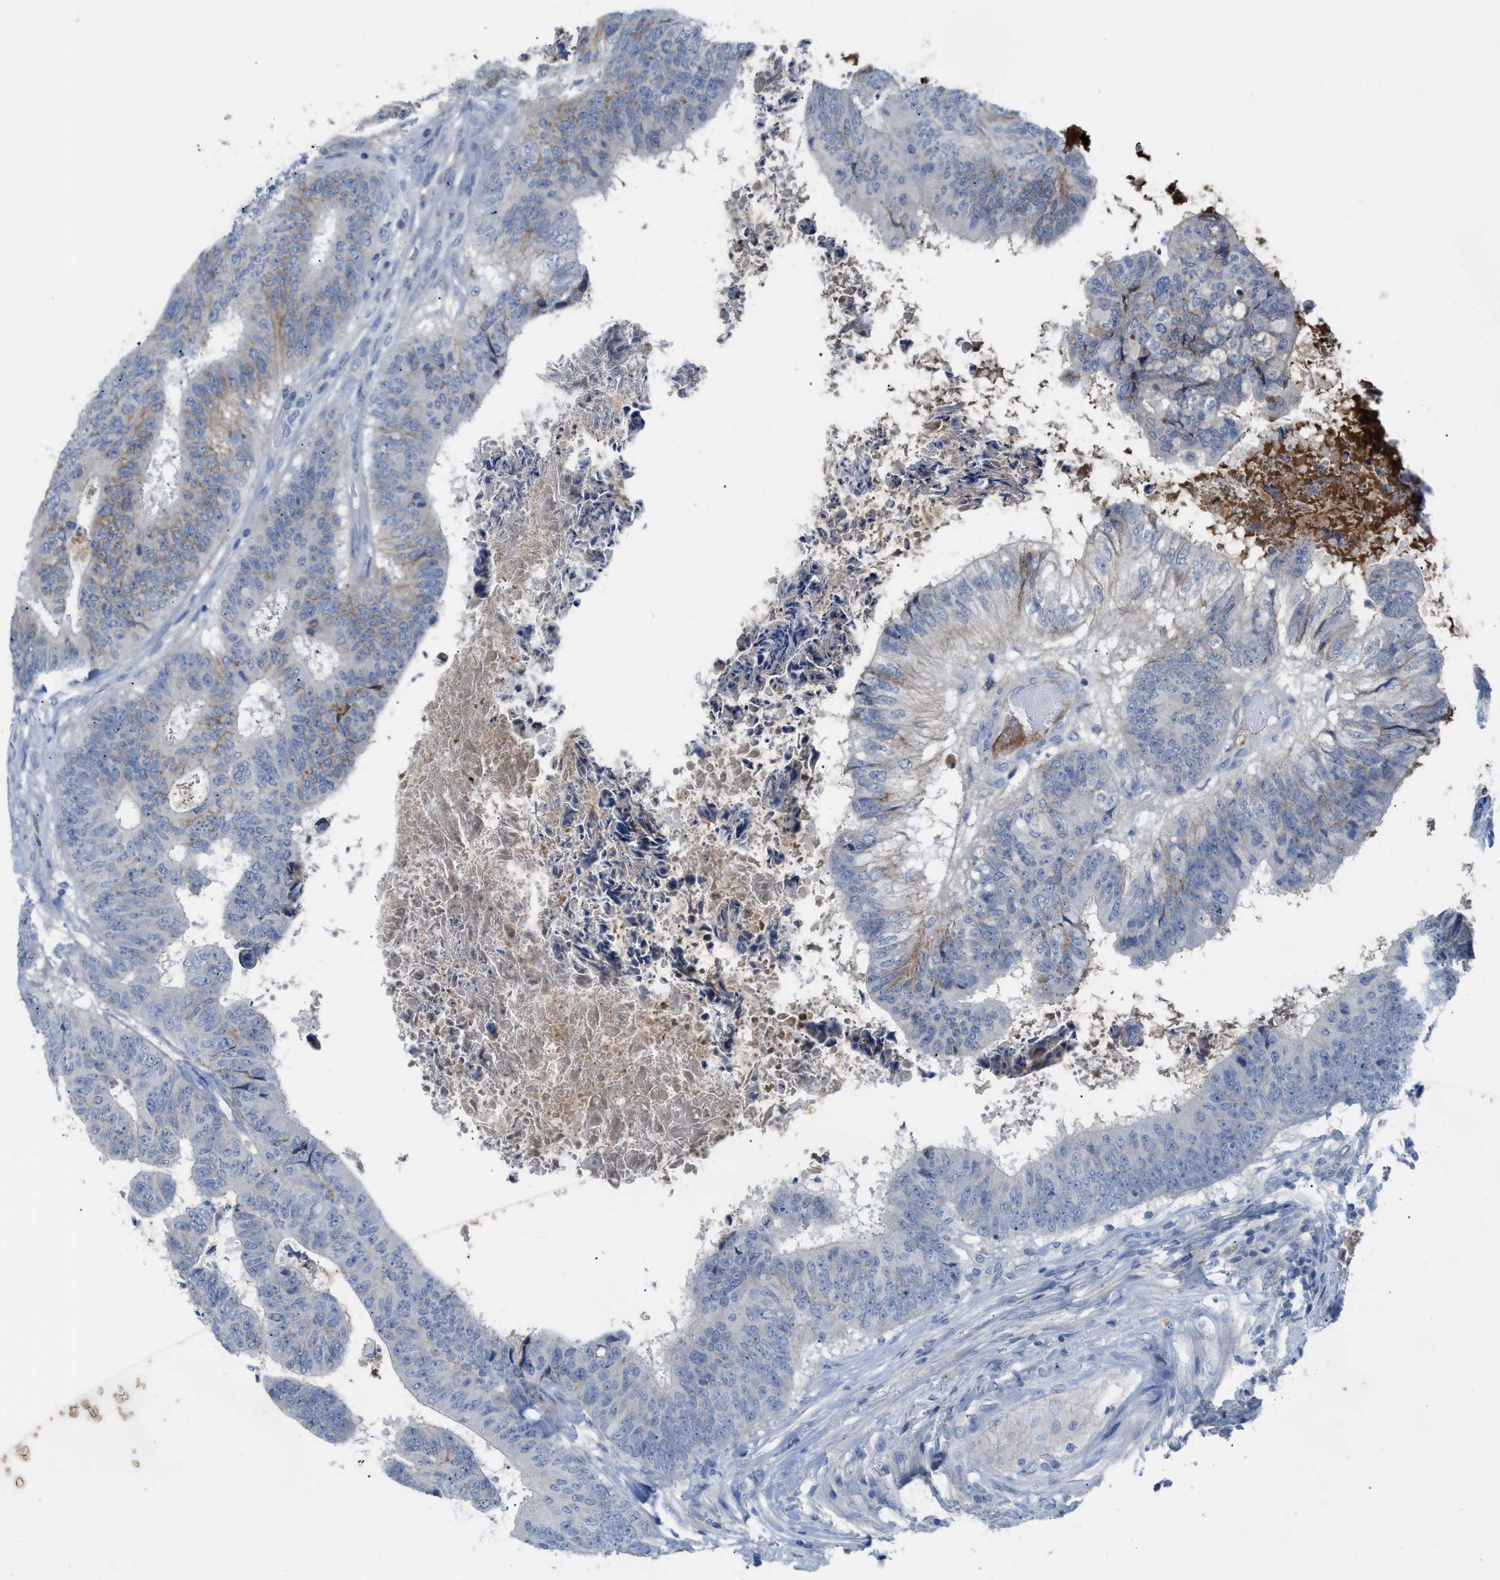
{"staining": {"intensity": "moderate", "quantity": "<25%", "location": "cytoplasmic/membranous"}, "tissue": "colorectal cancer", "cell_type": "Tumor cells", "image_type": "cancer", "snomed": [{"axis": "morphology", "description": "Adenocarcinoma, NOS"}, {"axis": "topography", "description": "Rectum"}], "caption": "Colorectal adenocarcinoma tissue shows moderate cytoplasmic/membranous positivity in about <25% of tumor cells, visualized by immunohistochemistry.", "gene": "HPX", "patient": {"sex": "male", "age": 72}}